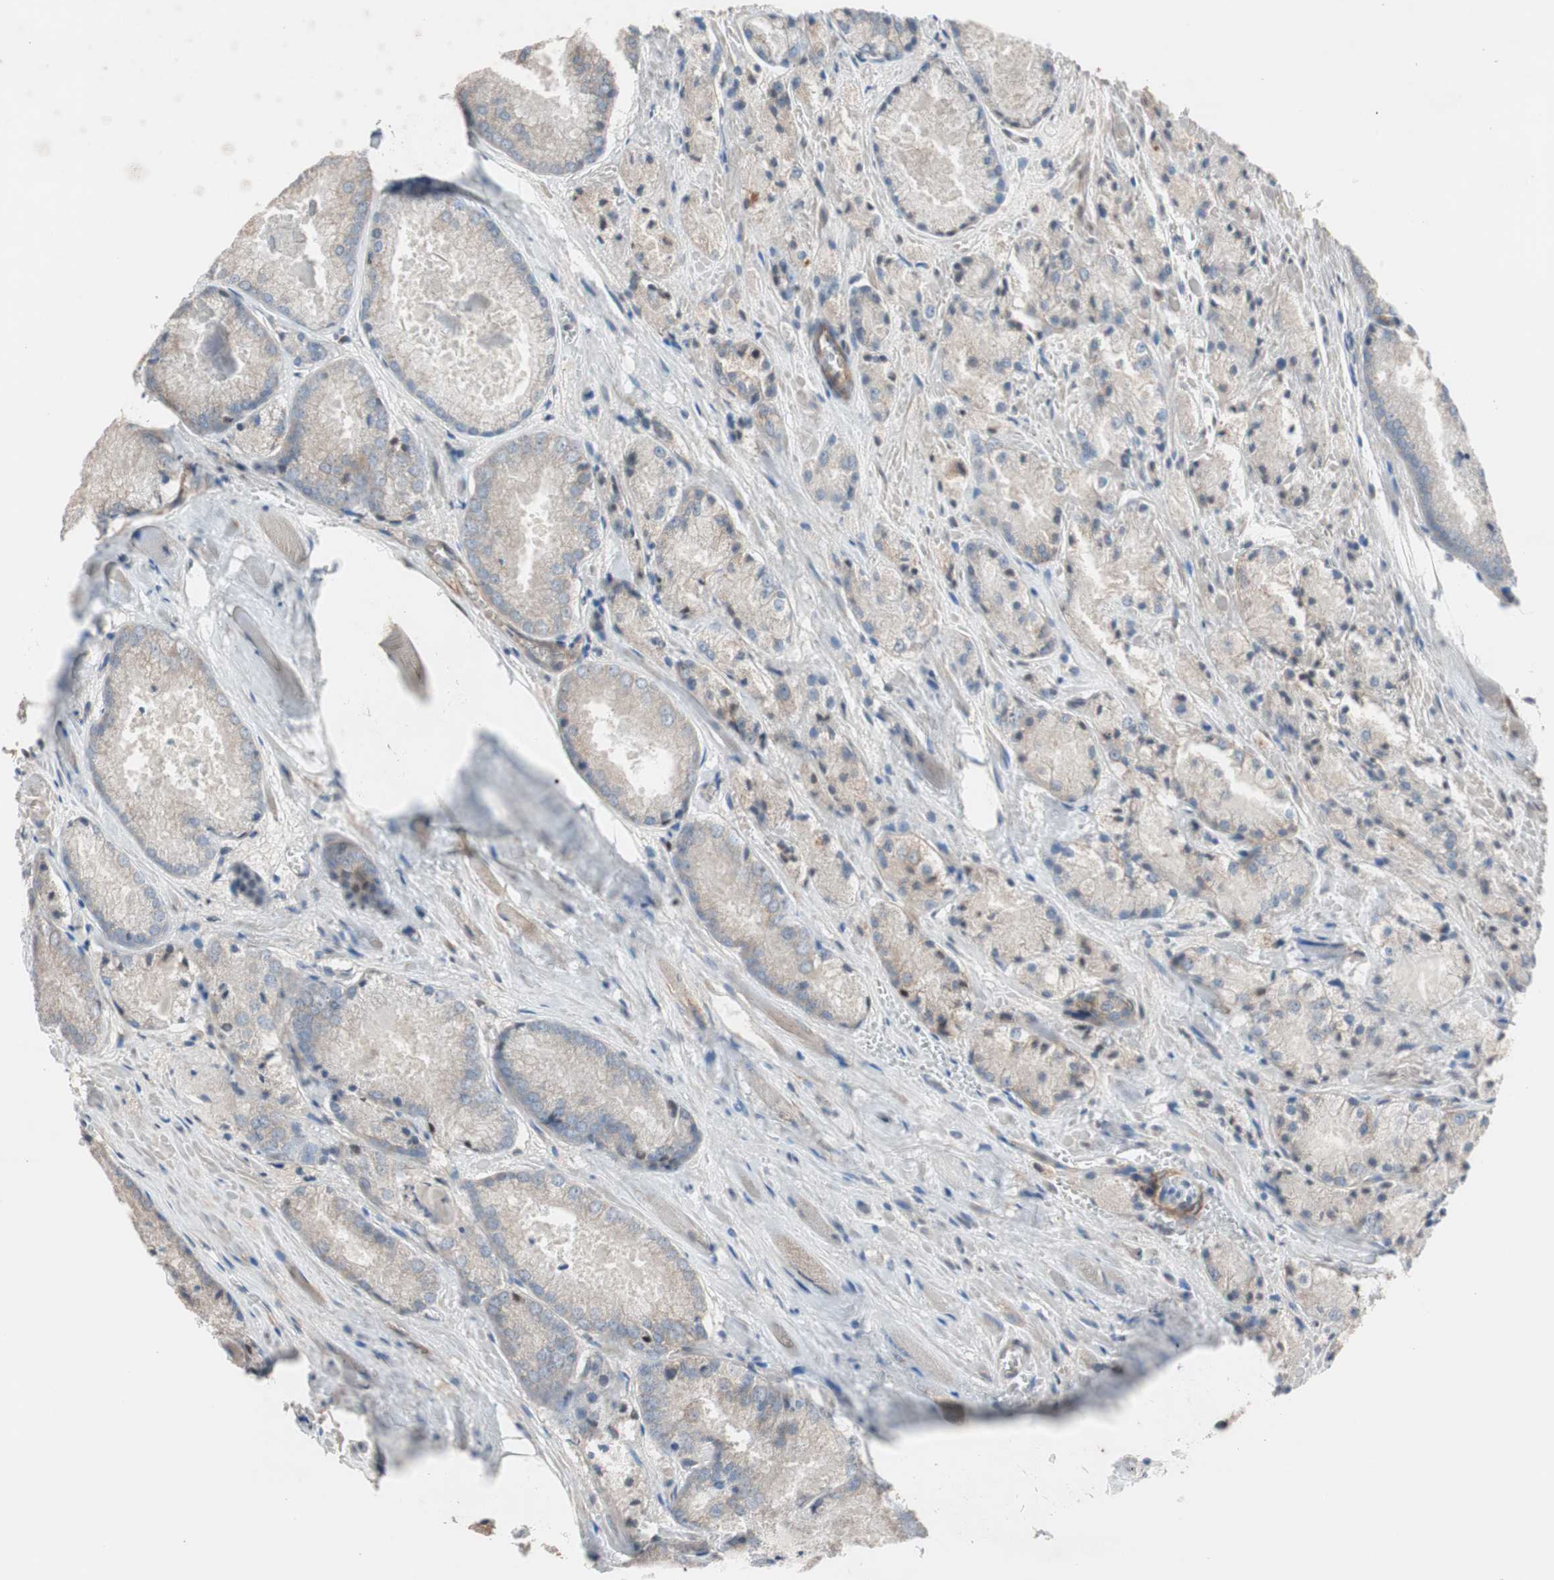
{"staining": {"intensity": "weak", "quantity": ">75%", "location": "cytoplasmic/membranous"}, "tissue": "prostate cancer", "cell_type": "Tumor cells", "image_type": "cancer", "snomed": [{"axis": "morphology", "description": "Adenocarcinoma, Low grade"}, {"axis": "topography", "description": "Prostate"}], "caption": "Prostate cancer stained with immunohistochemistry demonstrates weak cytoplasmic/membranous expression in approximately >75% of tumor cells.", "gene": "SDC4", "patient": {"sex": "male", "age": 64}}